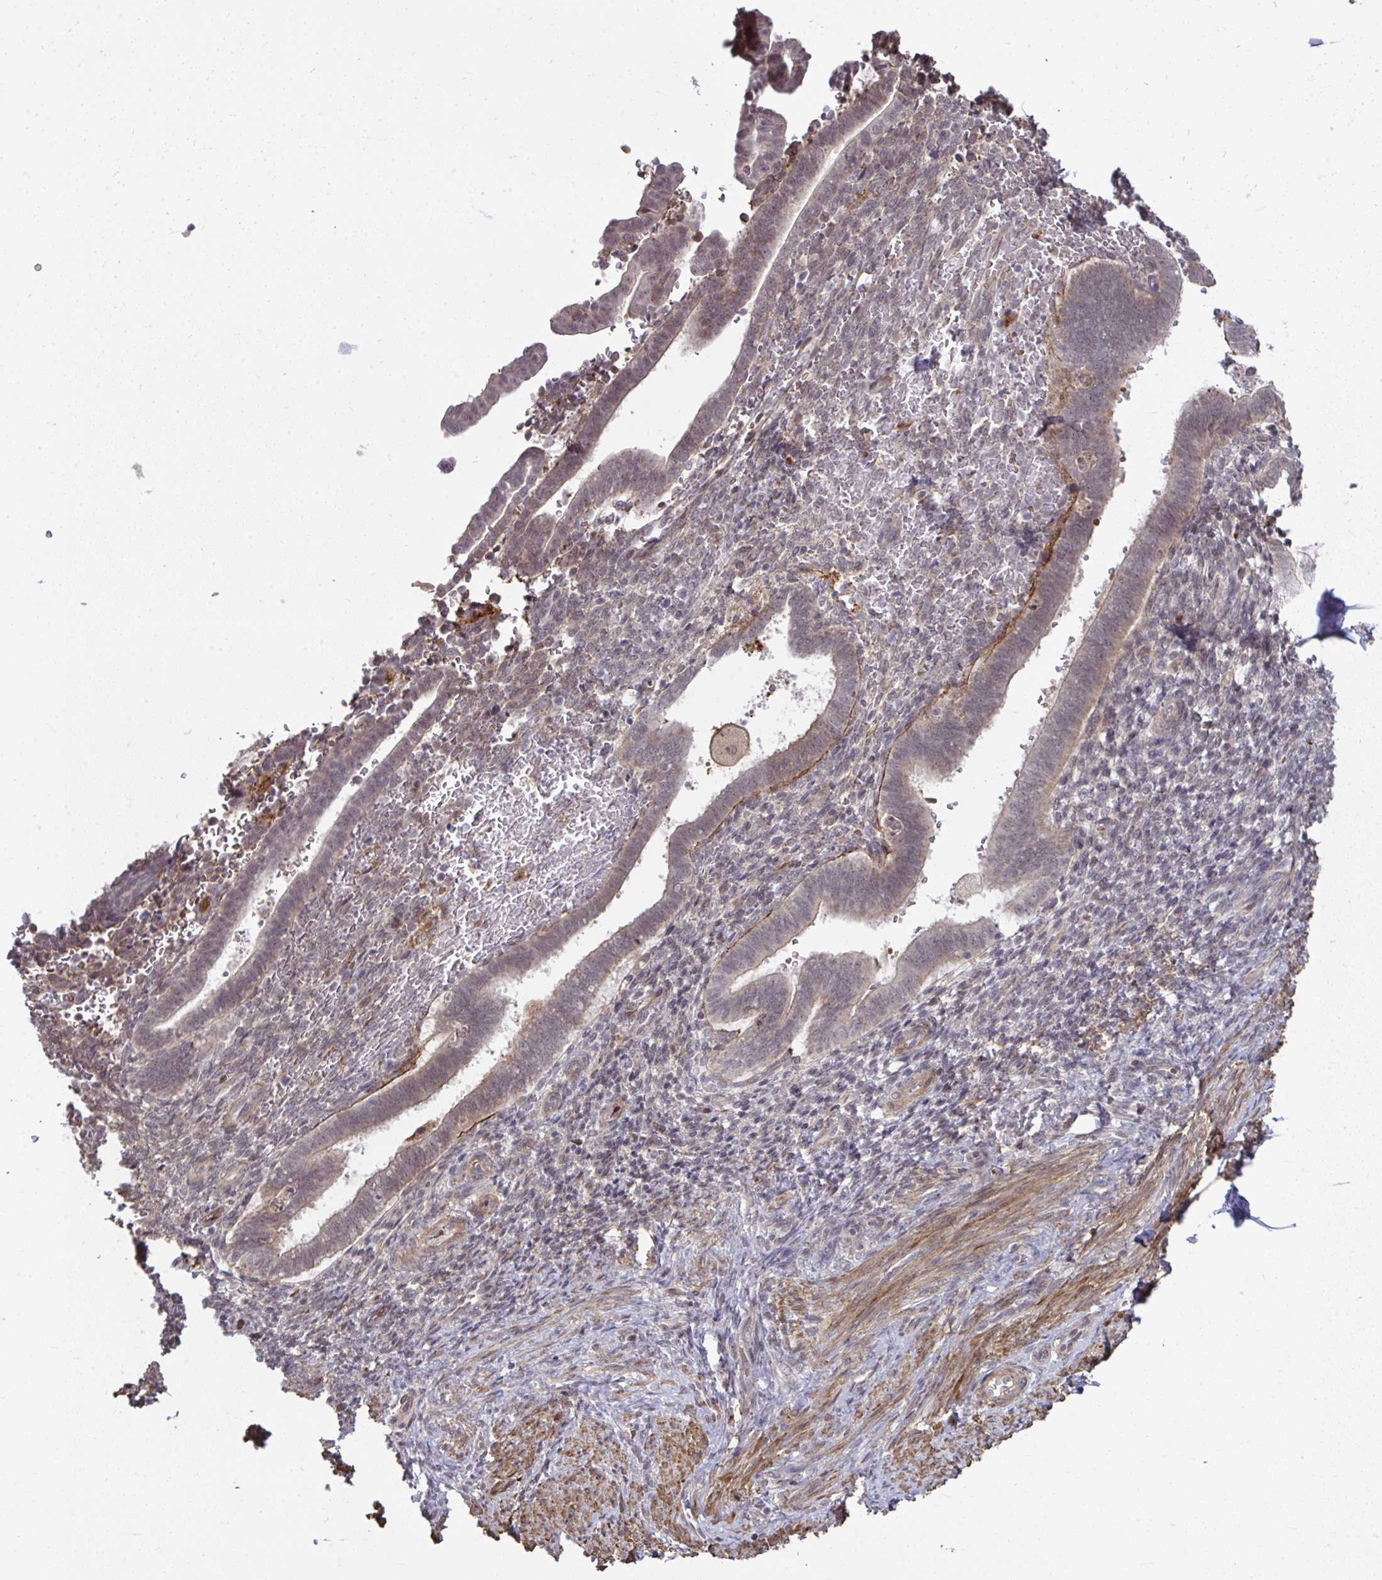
{"staining": {"intensity": "weak", "quantity": "25%-75%", "location": "cytoplasmic/membranous"}, "tissue": "endometrium", "cell_type": "Cells in endometrial stroma", "image_type": "normal", "snomed": [{"axis": "morphology", "description": "Normal tissue, NOS"}, {"axis": "topography", "description": "Endometrium"}], "caption": "Immunohistochemical staining of normal endometrium reveals weak cytoplasmic/membranous protein expression in approximately 25%-75% of cells in endometrial stroma.", "gene": "ZSCAN9", "patient": {"sex": "female", "age": 34}}